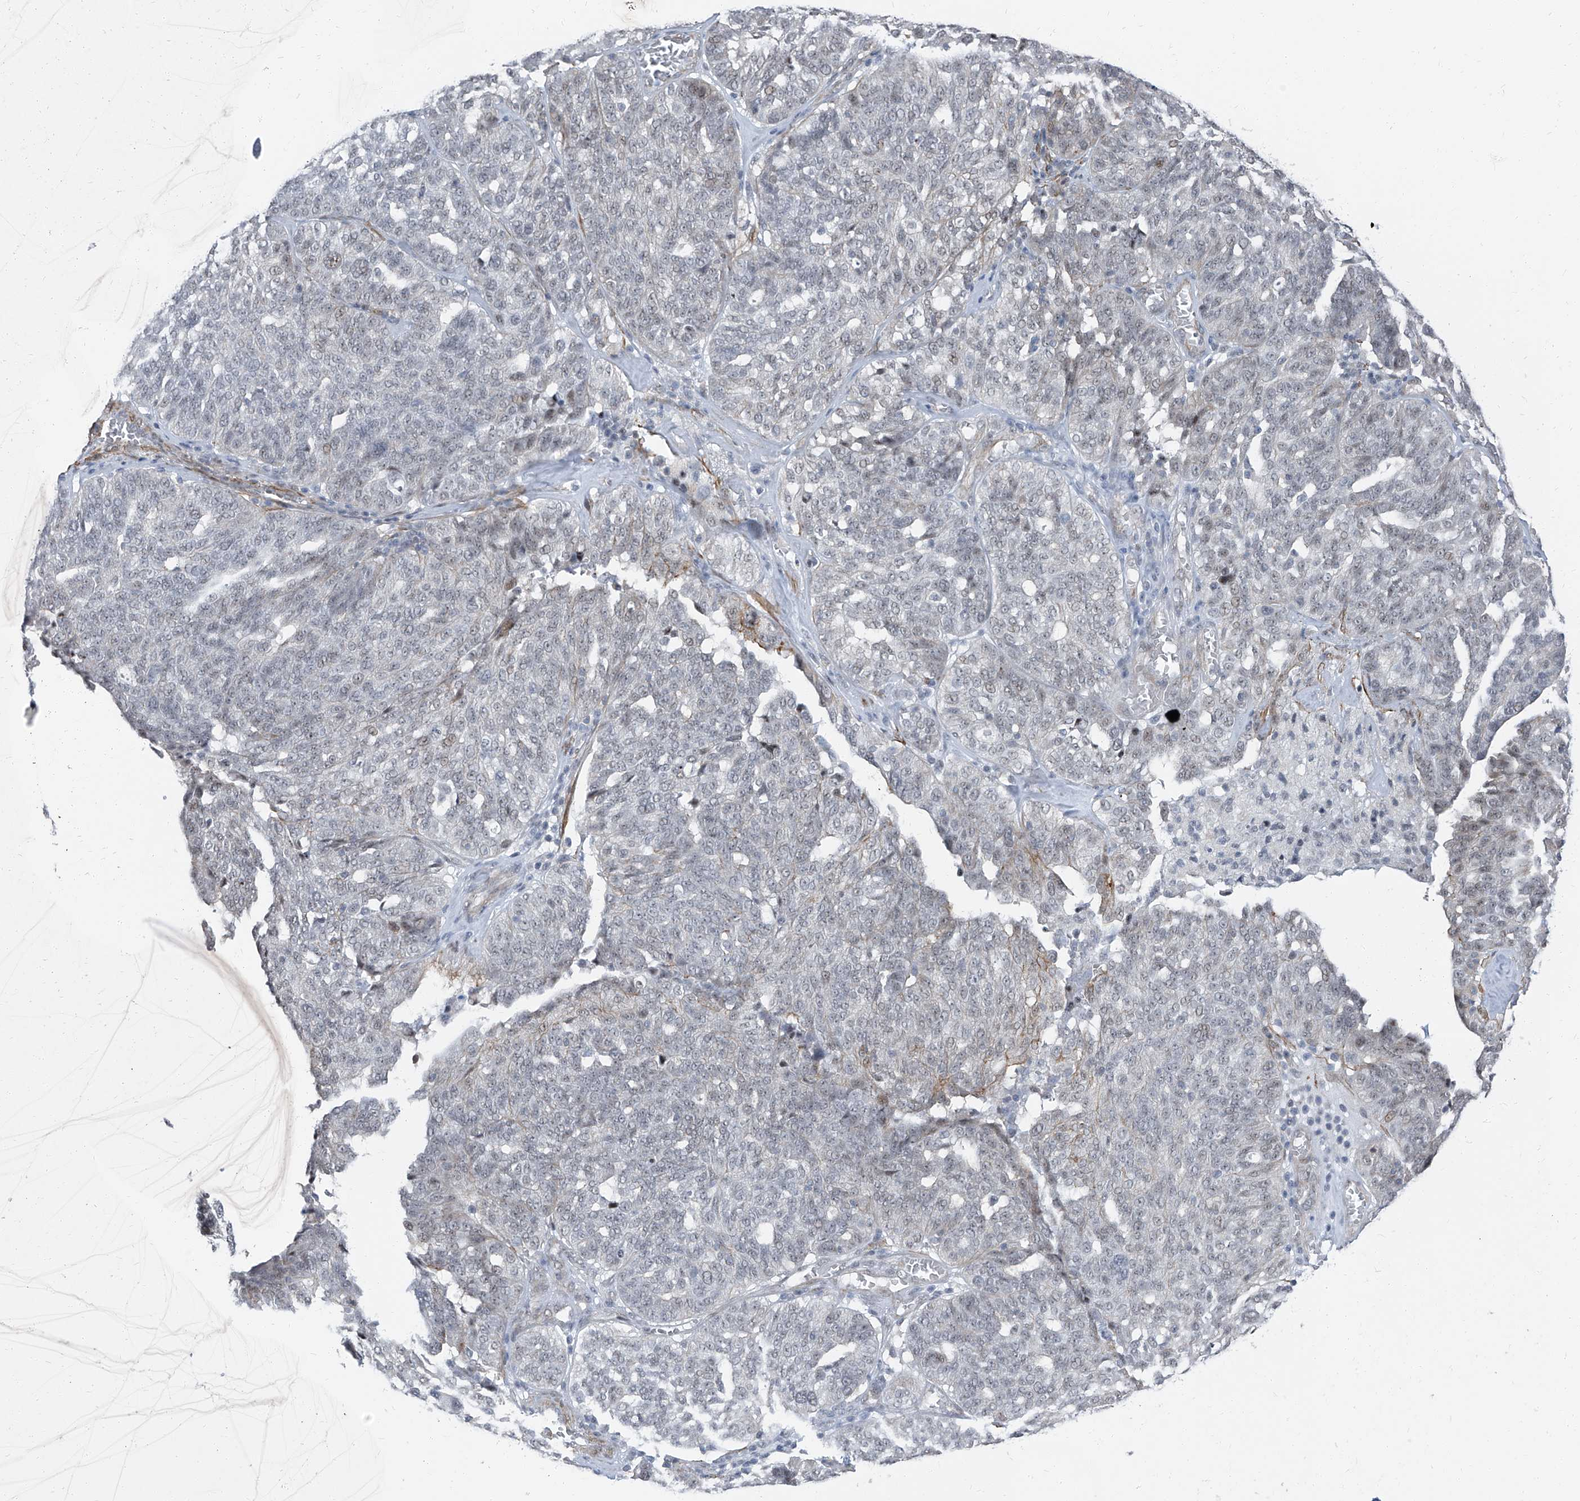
{"staining": {"intensity": "weak", "quantity": "<25%", "location": "nuclear"}, "tissue": "ovarian cancer", "cell_type": "Tumor cells", "image_type": "cancer", "snomed": [{"axis": "morphology", "description": "Cystadenocarcinoma, serous, NOS"}, {"axis": "topography", "description": "Ovary"}], "caption": "High power microscopy photomicrograph of an immunohistochemistry photomicrograph of ovarian serous cystadenocarcinoma, revealing no significant staining in tumor cells.", "gene": "TXLNB", "patient": {"sex": "female", "age": 59}}